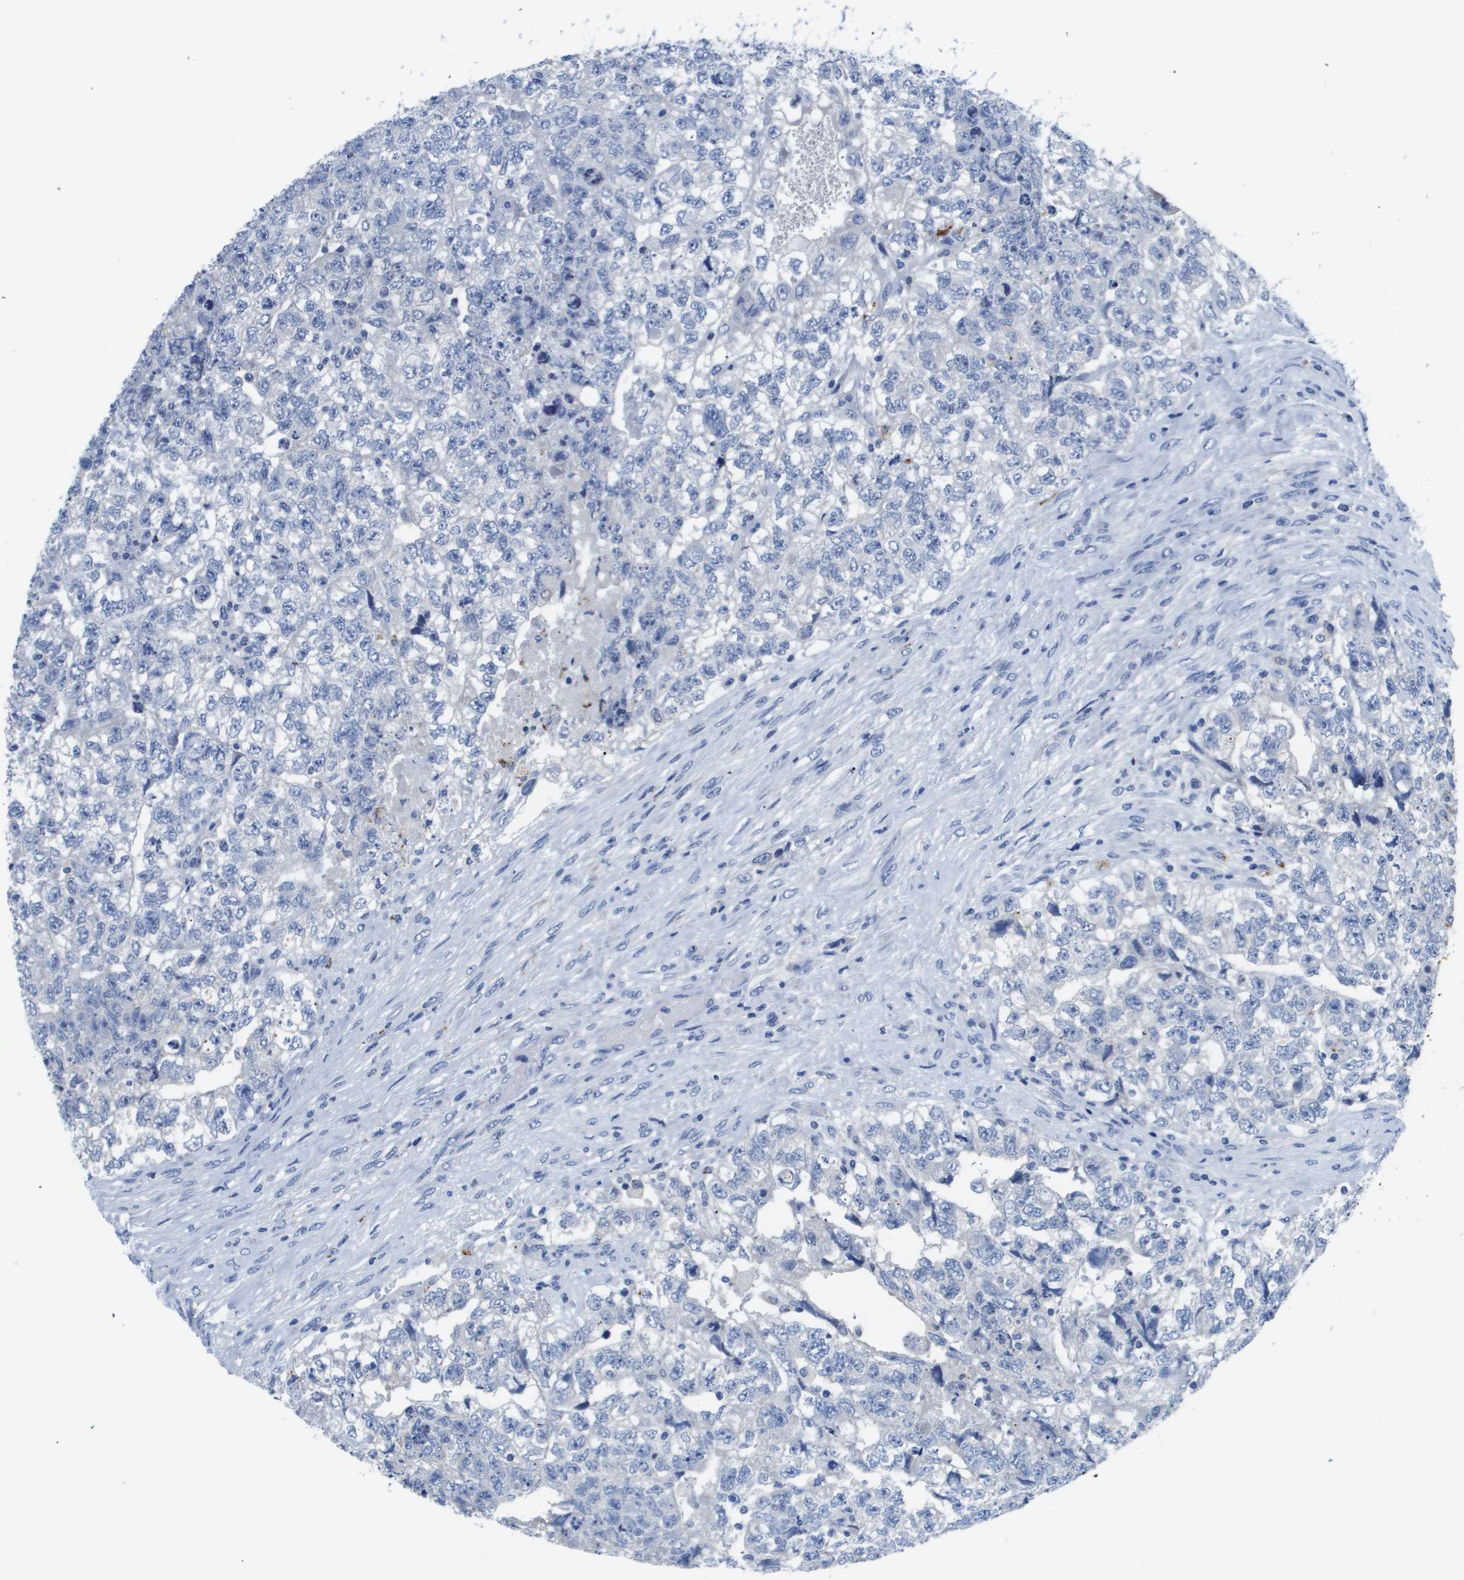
{"staining": {"intensity": "negative", "quantity": "none", "location": "none"}, "tissue": "testis cancer", "cell_type": "Tumor cells", "image_type": "cancer", "snomed": [{"axis": "morphology", "description": "Carcinoma, Embryonal, NOS"}, {"axis": "topography", "description": "Testis"}], "caption": "Immunohistochemistry of testis embryonal carcinoma exhibits no staining in tumor cells.", "gene": "MS4A1", "patient": {"sex": "male", "age": 36}}